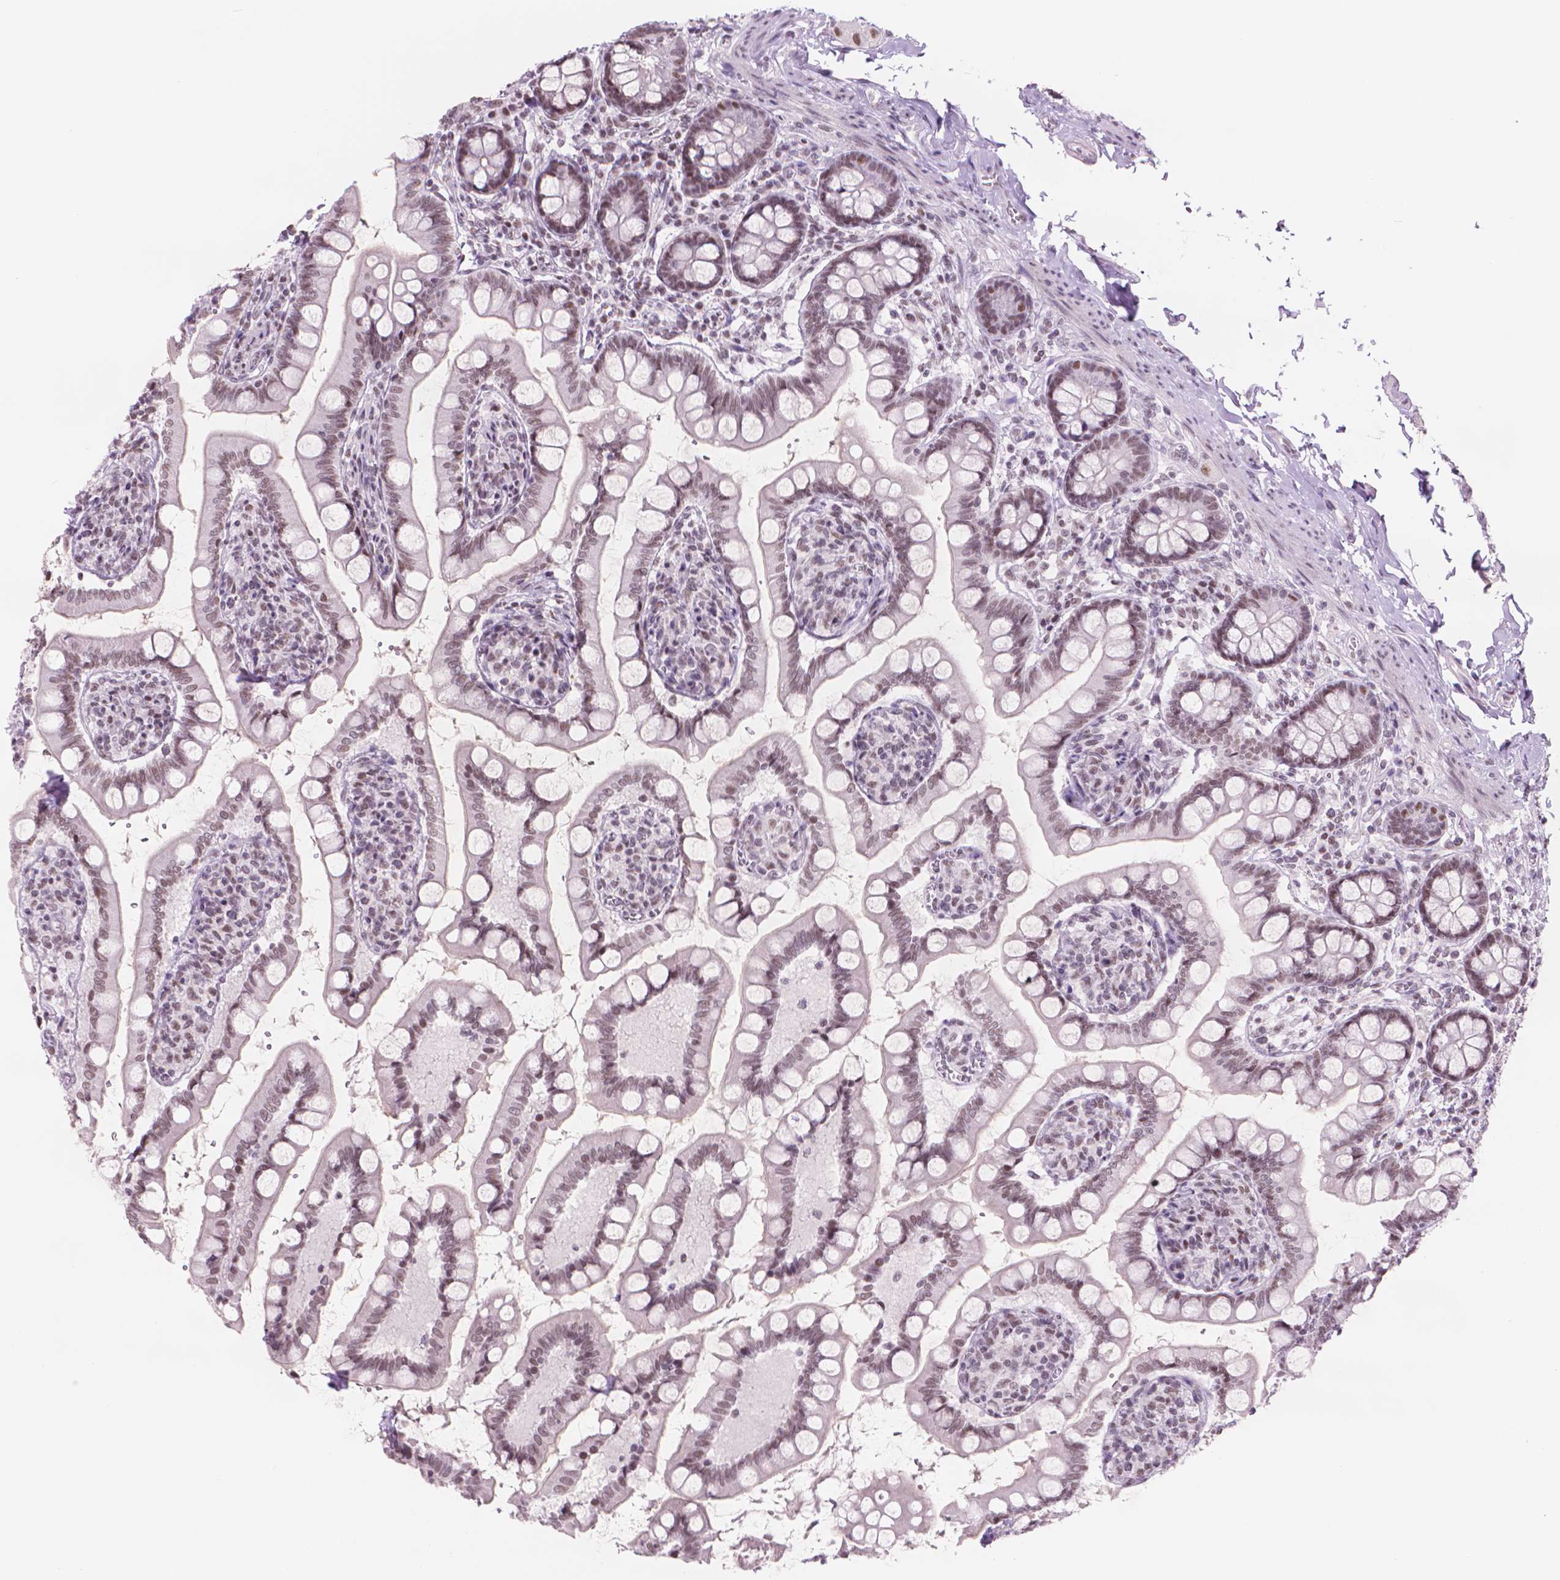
{"staining": {"intensity": "weak", "quantity": "25%-75%", "location": "nuclear"}, "tissue": "small intestine", "cell_type": "Glandular cells", "image_type": "normal", "snomed": [{"axis": "morphology", "description": "Normal tissue, NOS"}, {"axis": "topography", "description": "Small intestine"}], "caption": "The histopathology image displays staining of unremarkable small intestine, revealing weak nuclear protein staining (brown color) within glandular cells.", "gene": "POLR3D", "patient": {"sex": "female", "age": 56}}